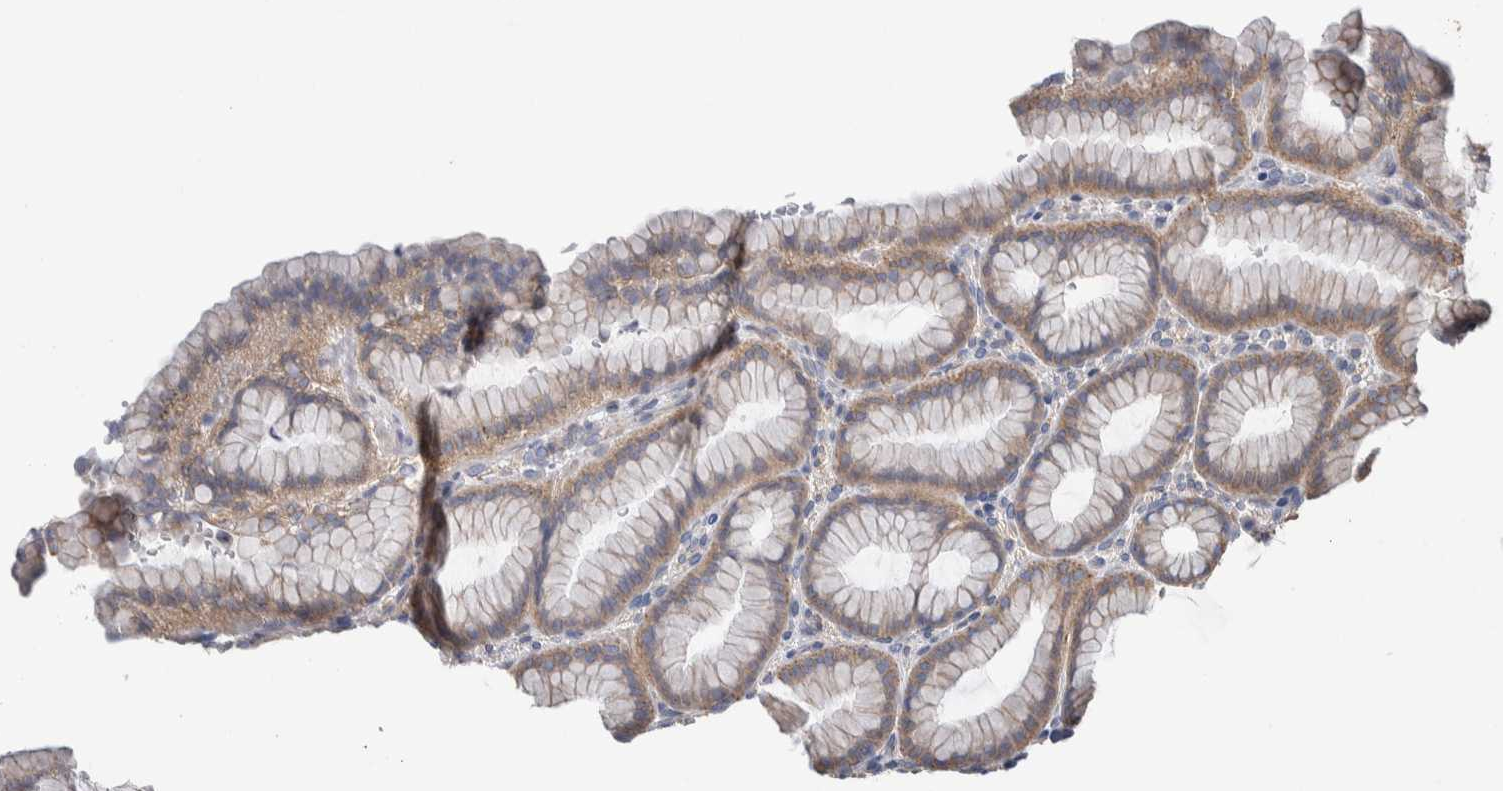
{"staining": {"intensity": "weak", "quantity": "<25%", "location": "cytoplasmic/membranous"}, "tissue": "stomach", "cell_type": "Glandular cells", "image_type": "normal", "snomed": [{"axis": "morphology", "description": "Normal tissue, NOS"}, {"axis": "topography", "description": "Stomach"}], "caption": "The image exhibits no staining of glandular cells in unremarkable stomach.", "gene": "GCNA", "patient": {"sex": "male", "age": 42}}